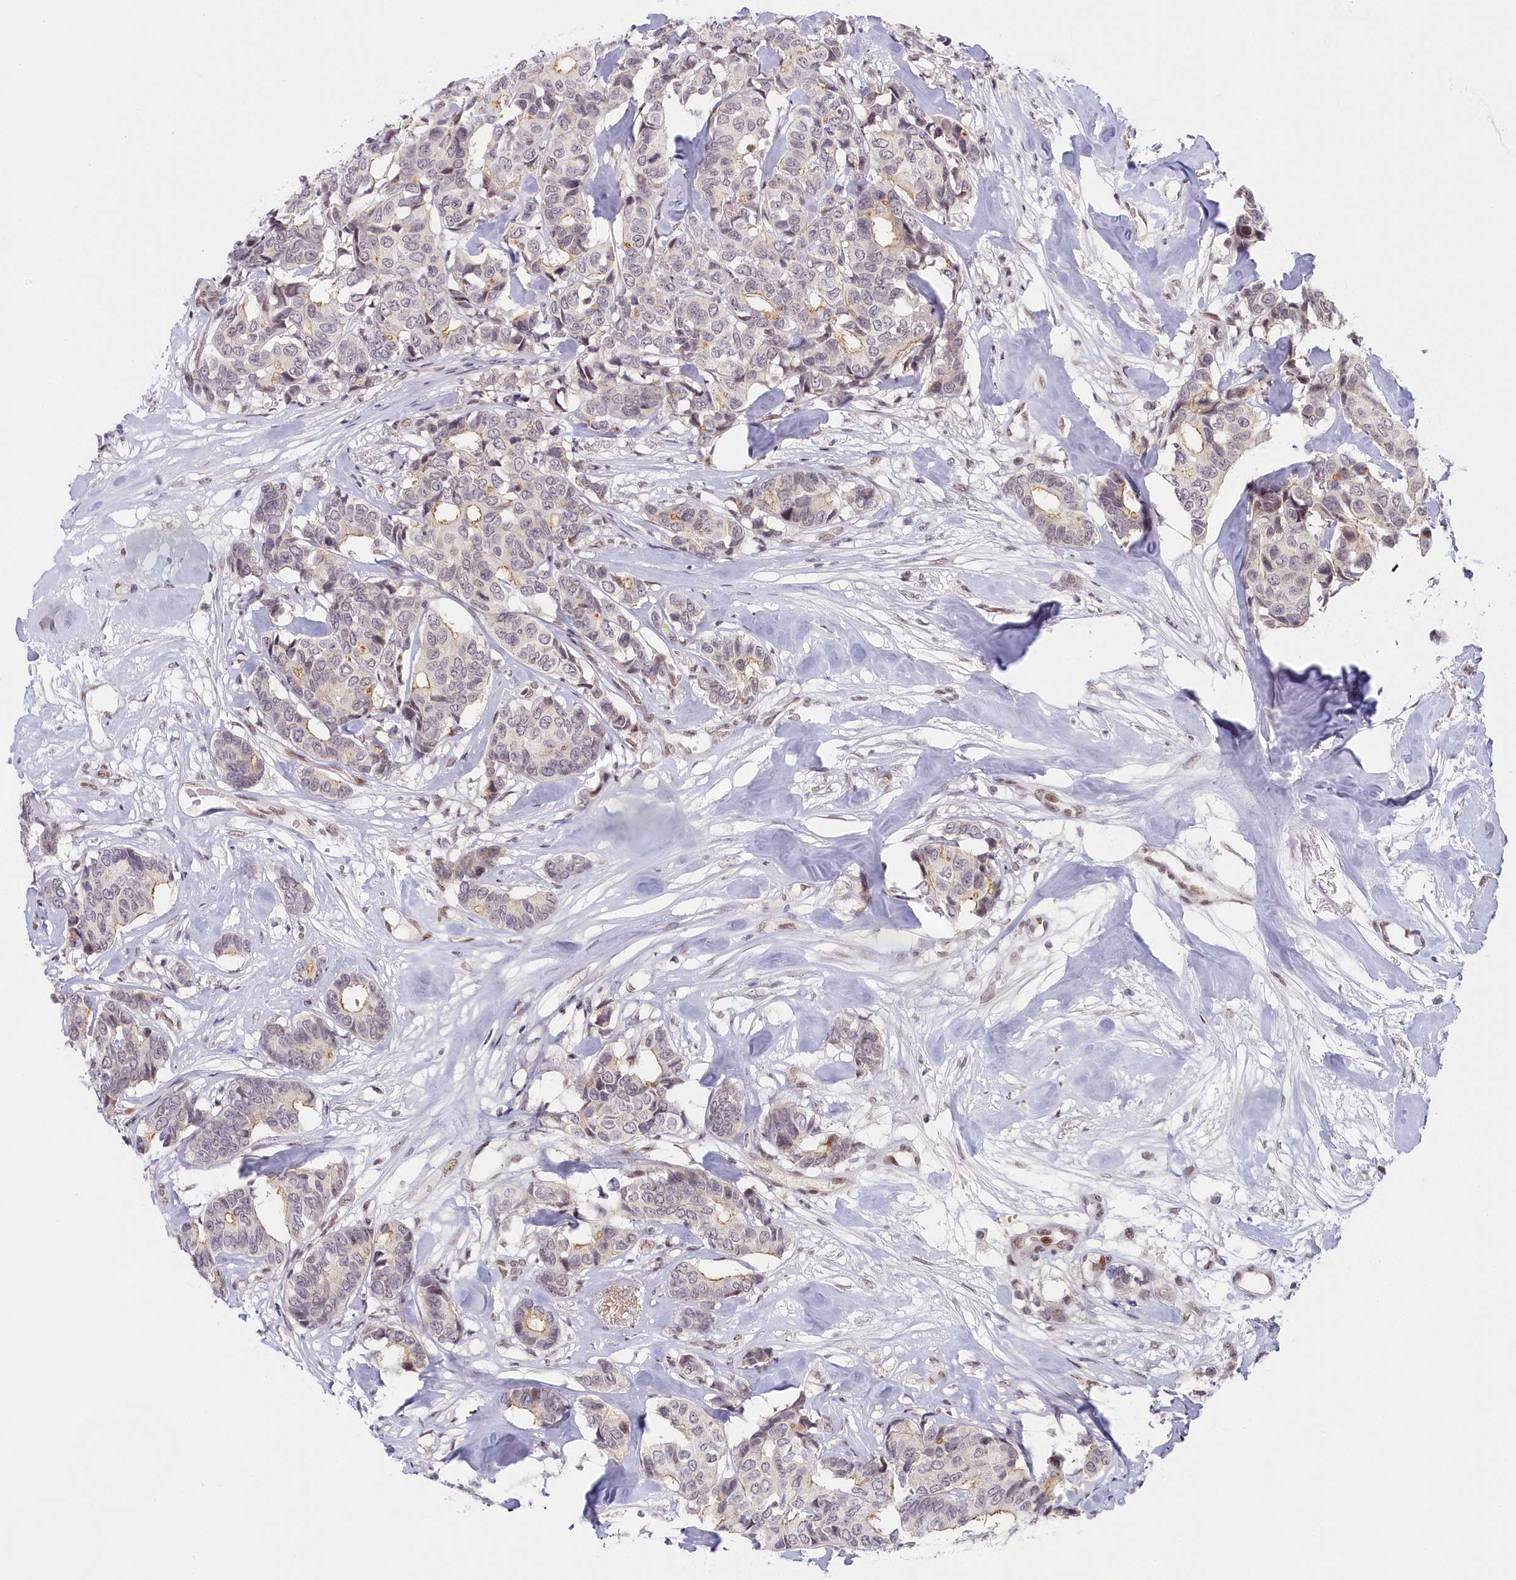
{"staining": {"intensity": "weak", "quantity": "<25%", "location": "nuclear"}, "tissue": "breast cancer", "cell_type": "Tumor cells", "image_type": "cancer", "snomed": [{"axis": "morphology", "description": "Duct carcinoma"}, {"axis": "topography", "description": "Breast"}], "caption": "Immunohistochemistry of human intraductal carcinoma (breast) reveals no expression in tumor cells.", "gene": "SEC31B", "patient": {"sex": "female", "age": 87}}